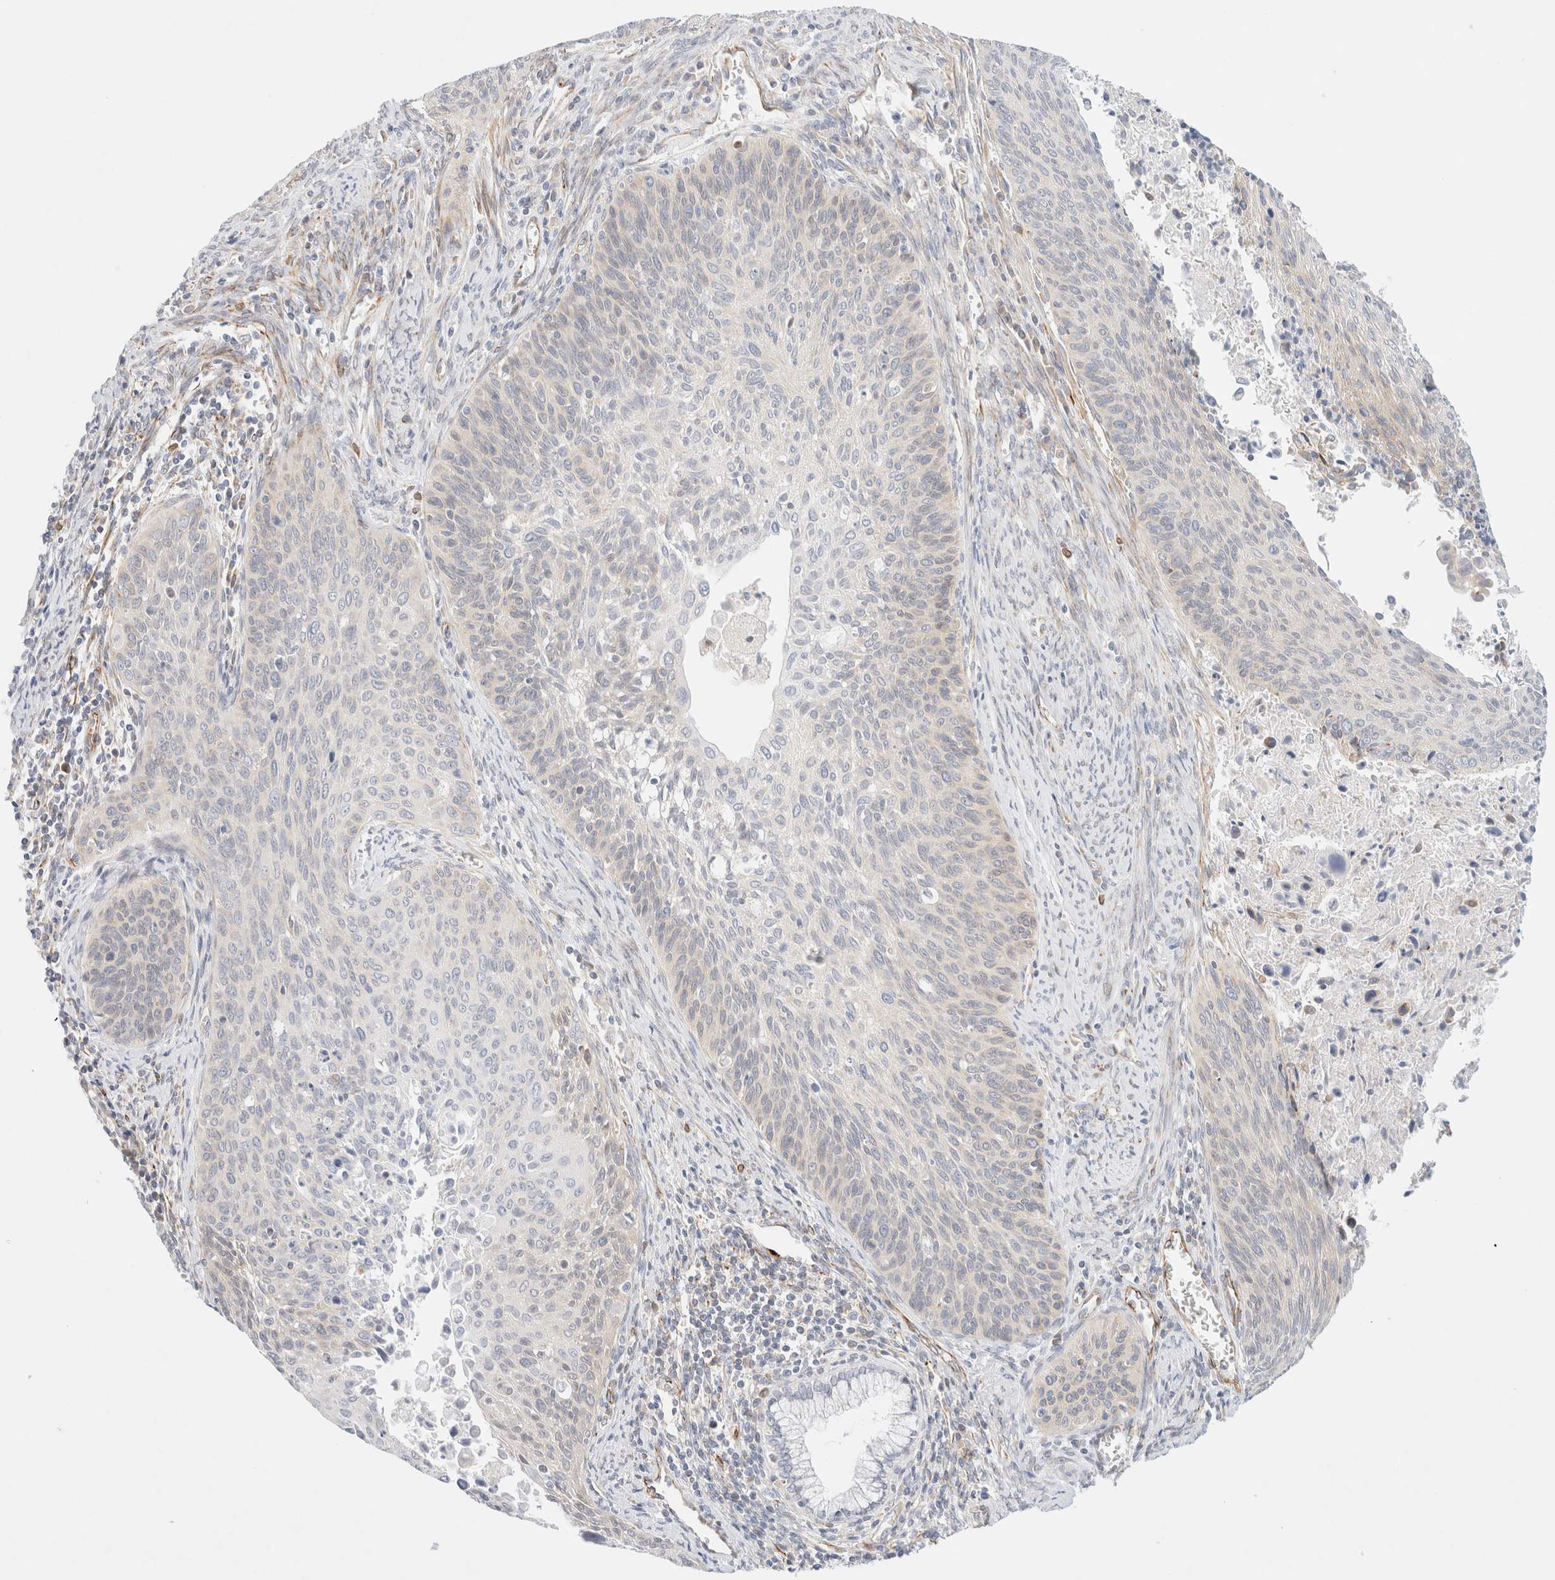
{"staining": {"intensity": "negative", "quantity": "none", "location": "none"}, "tissue": "cervical cancer", "cell_type": "Tumor cells", "image_type": "cancer", "snomed": [{"axis": "morphology", "description": "Squamous cell carcinoma, NOS"}, {"axis": "topography", "description": "Cervix"}], "caption": "Tumor cells show no significant protein expression in cervical cancer (squamous cell carcinoma). Nuclei are stained in blue.", "gene": "SLC25A48", "patient": {"sex": "female", "age": 55}}